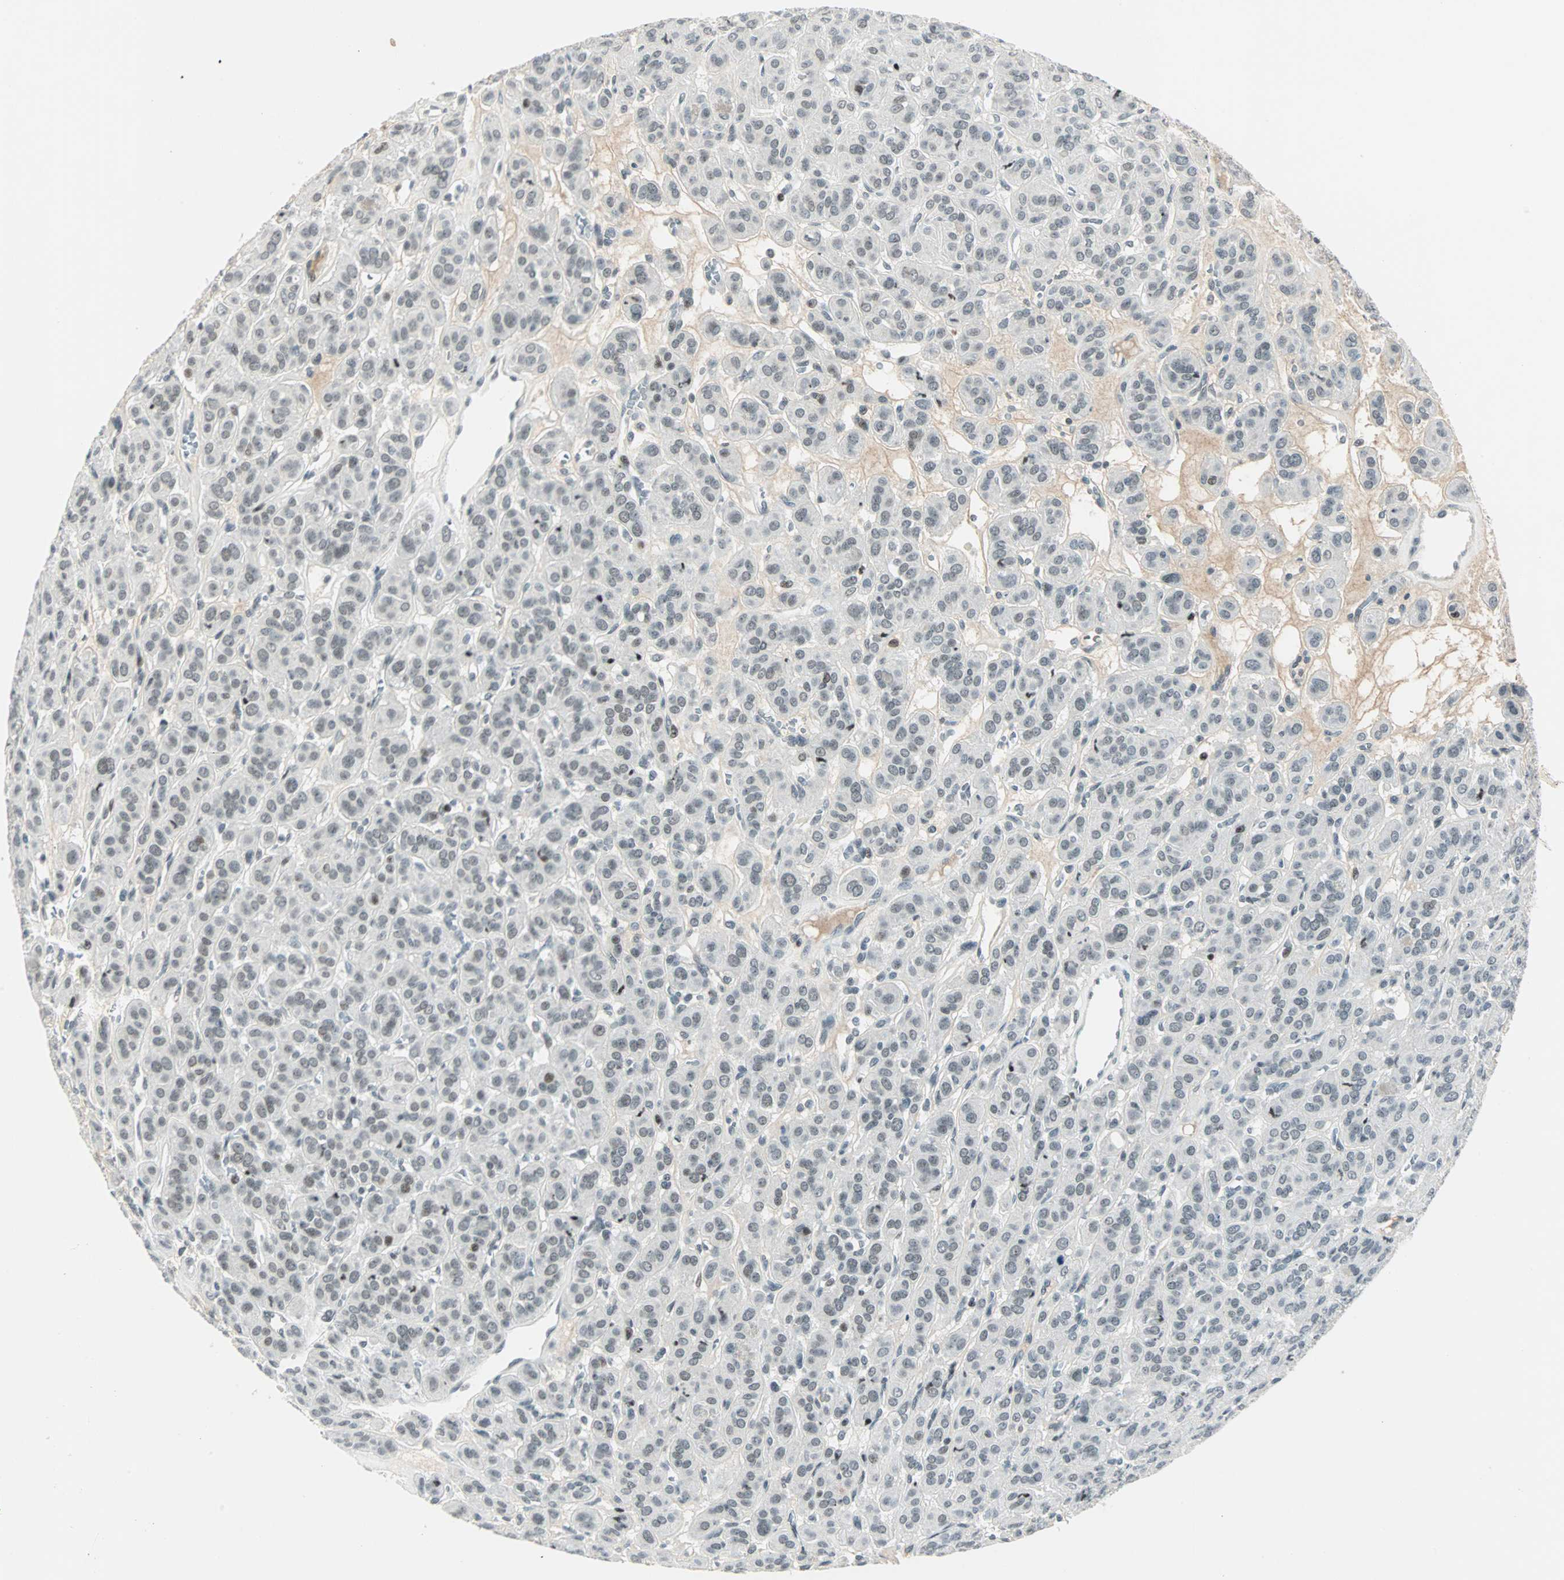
{"staining": {"intensity": "weak", "quantity": ">75%", "location": "nuclear"}, "tissue": "thyroid cancer", "cell_type": "Tumor cells", "image_type": "cancer", "snomed": [{"axis": "morphology", "description": "Follicular adenoma carcinoma, NOS"}, {"axis": "topography", "description": "Thyroid gland"}], "caption": "Human thyroid follicular adenoma carcinoma stained with a brown dye demonstrates weak nuclear positive expression in approximately >75% of tumor cells.", "gene": "SIN3A", "patient": {"sex": "female", "age": 71}}